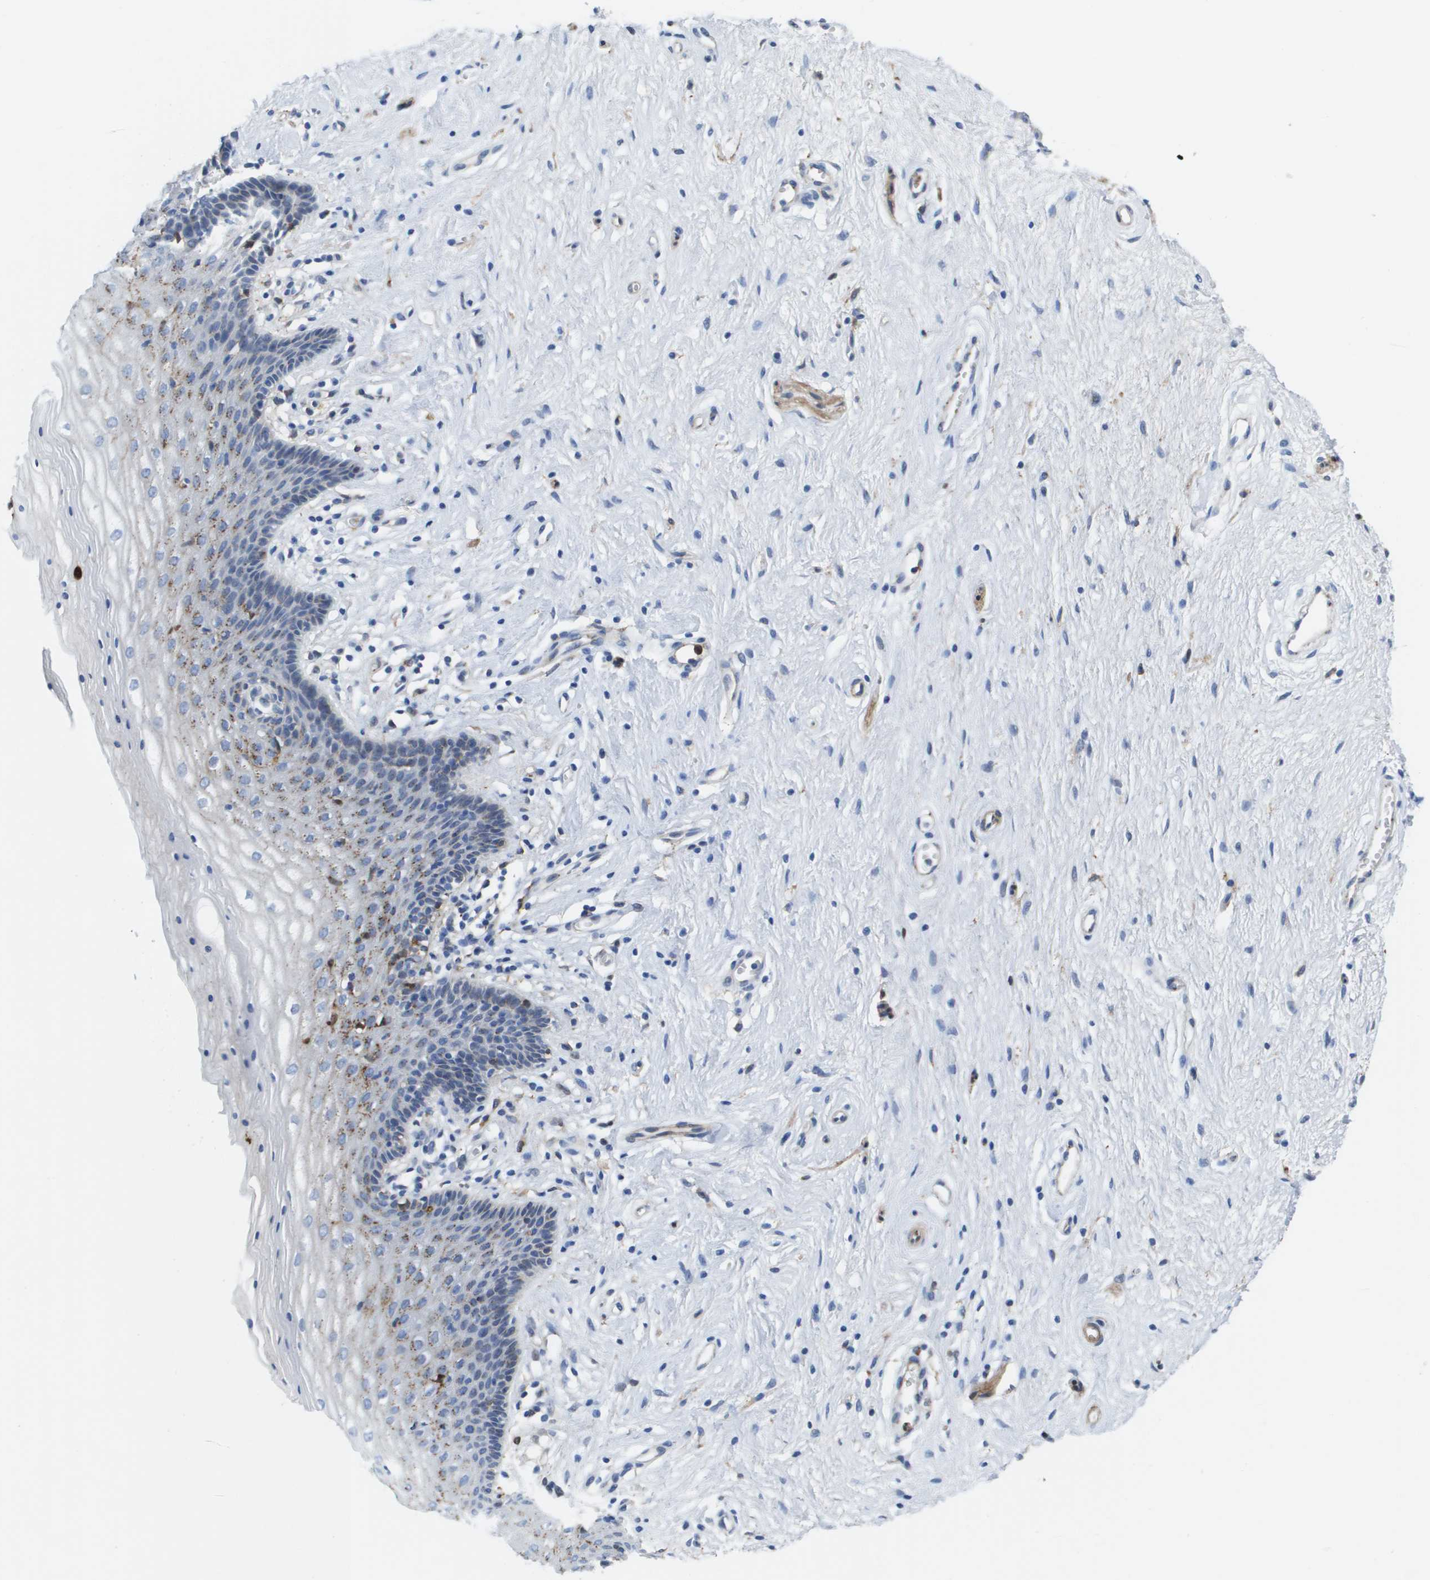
{"staining": {"intensity": "weak", "quantity": "25%-75%", "location": "cytoplasmic/membranous"}, "tissue": "vagina", "cell_type": "Squamous epithelial cells", "image_type": "normal", "snomed": [{"axis": "morphology", "description": "Normal tissue, NOS"}, {"axis": "topography", "description": "Vagina"}], "caption": "This image displays immunohistochemistry staining of unremarkable human vagina, with low weak cytoplasmic/membranous staining in about 25%-75% of squamous epithelial cells.", "gene": "SLC37A2", "patient": {"sex": "female", "age": 44}}